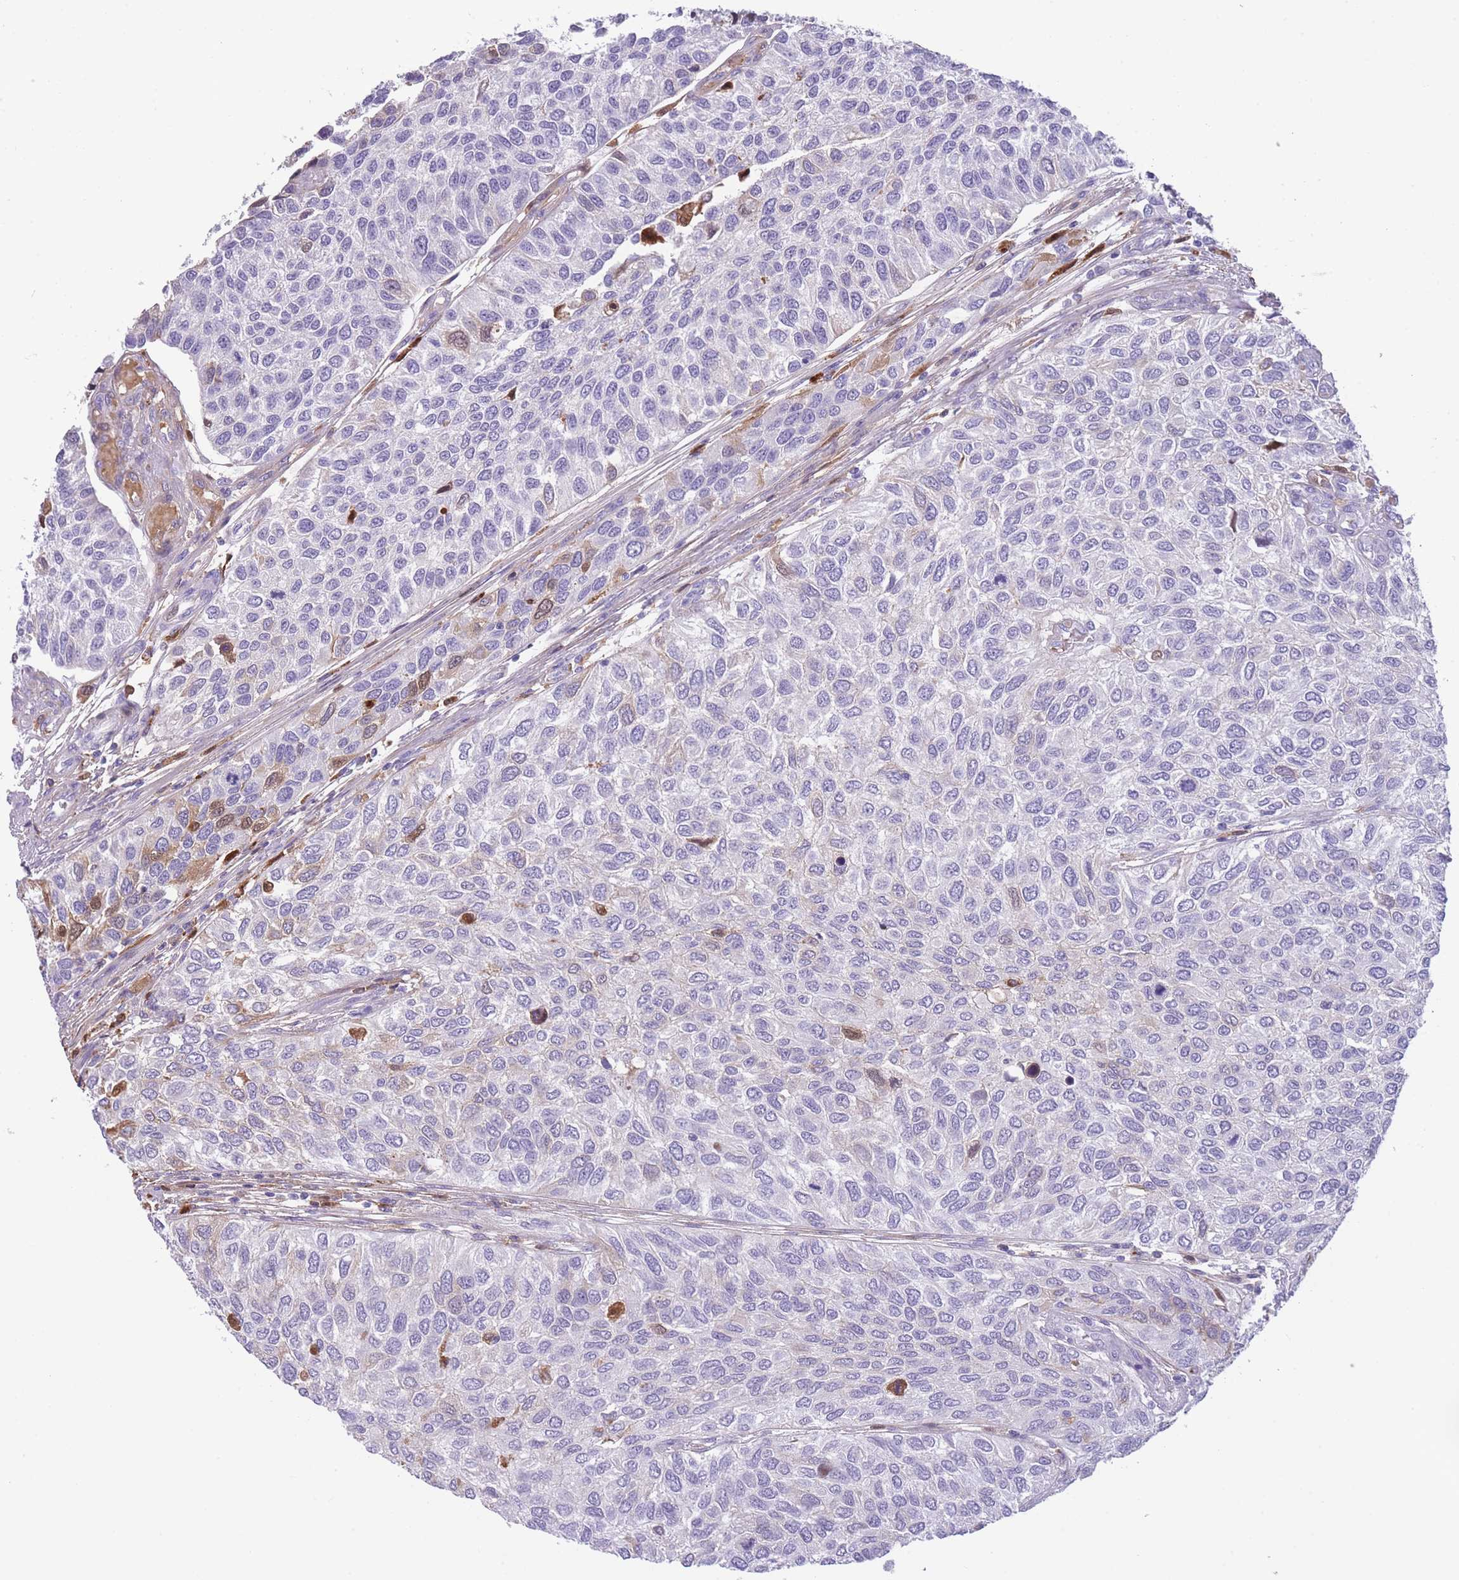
{"staining": {"intensity": "negative", "quantity": "none", "location": "none"}, "tissue": "urothelial cancer", "cell_type": "Tumor cells", "image_type": "cancer", "snomed": [{"axis": "morphology", "description": "Urothelial carcinoma, NOS"}, {"axis": "topography", "description": "Urinary bladder"}], "caption": "DAB immunohistochemical staining of human urothelial cancer reveals no significant staining in tumor cells.", "gene": "GNAT1", "patient": {"sex": "male", "age": 55}}